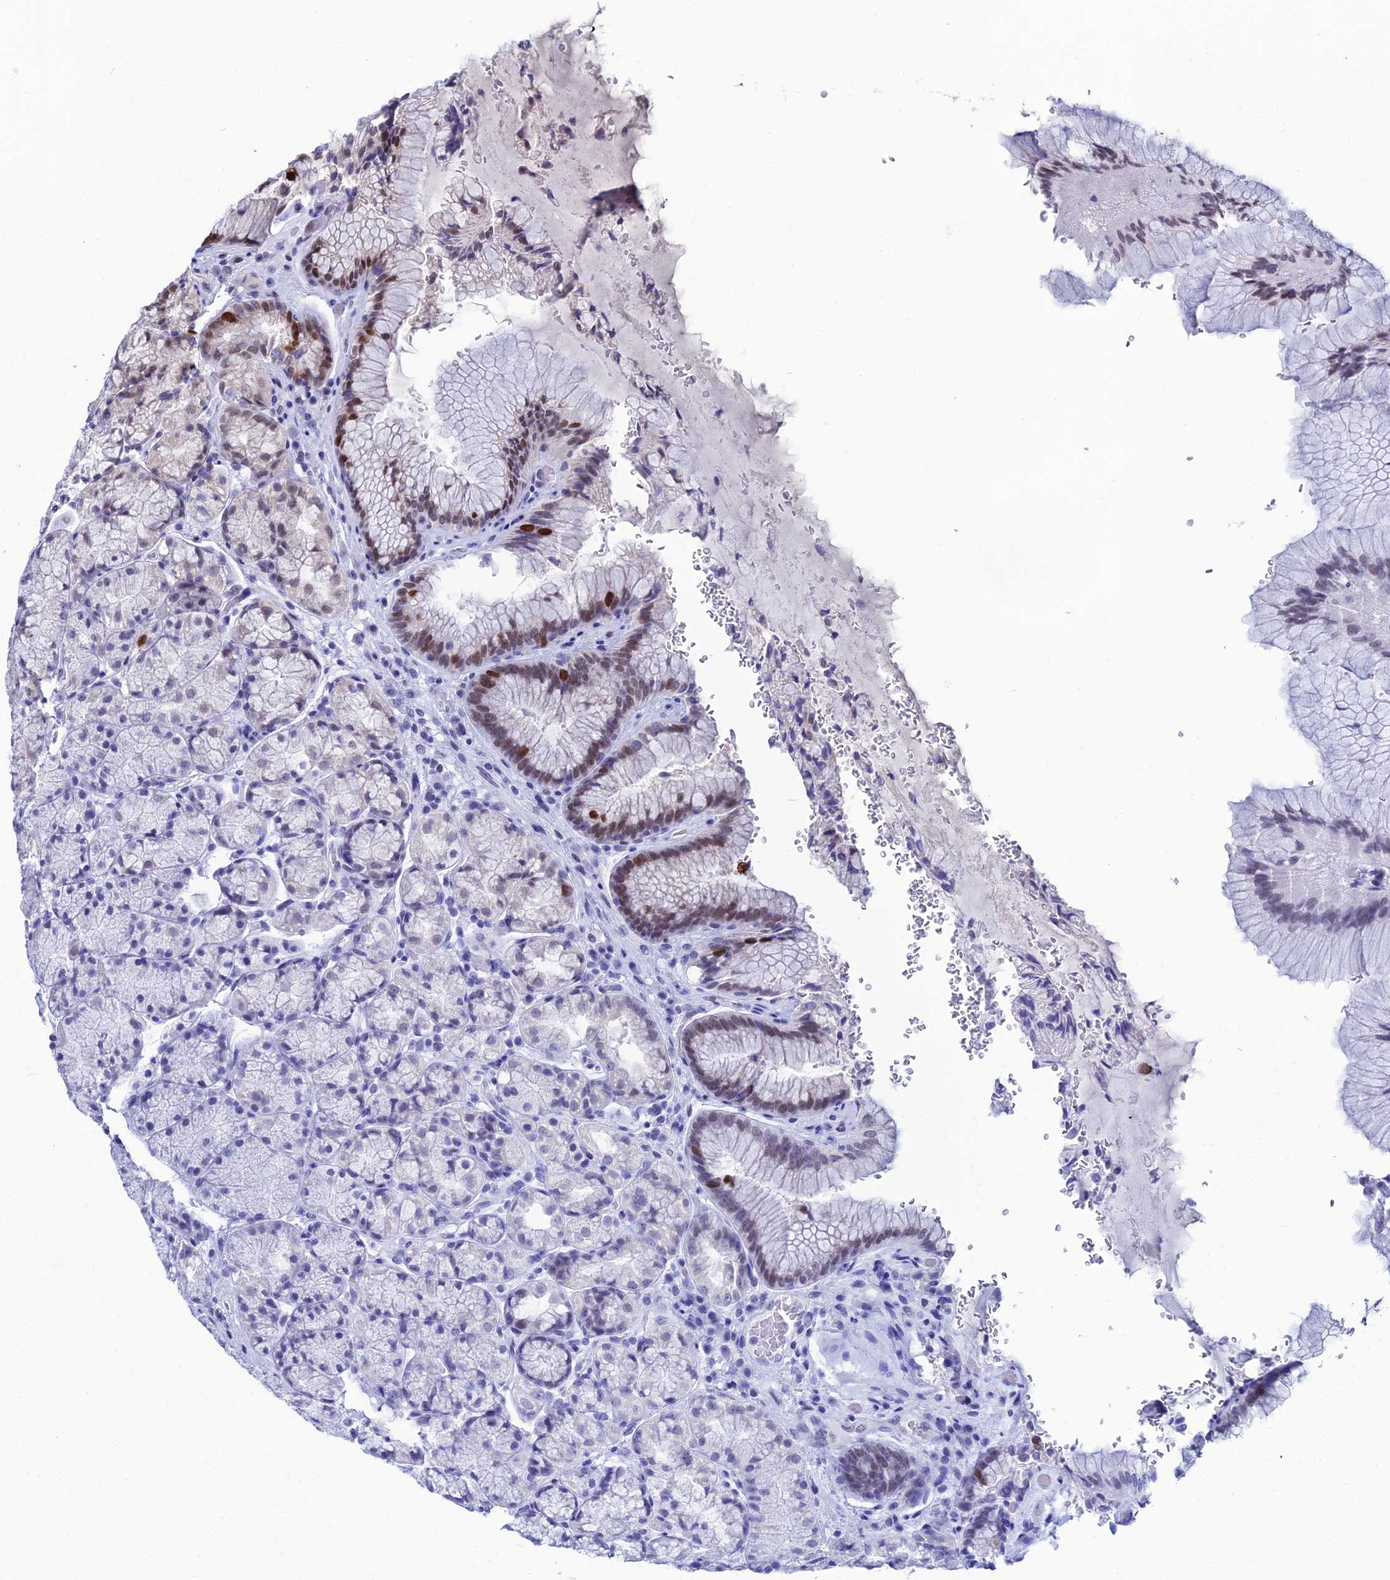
{"staining": {"intensity": "moderate", "quantity": "<25%", "location": "nuclear"}, "tissue": "stomach", "cell_type": "Glandular cells", "image_type": "normal", "snomed": [{"axis": "morphology", "description": "Normal tissue, NOS"}, {"axis": "topography", "description": "Stomach"}], "caption": "Glandular cells show low levels of moderate nuclear expression in approximately <25% of cells in benign human stomach. Immunohistochemistry stains the protein of interest in brown and the nuclei are stained blue.", "gene": "TAF9B", "patient": {"sex": "male", "age": 63}}